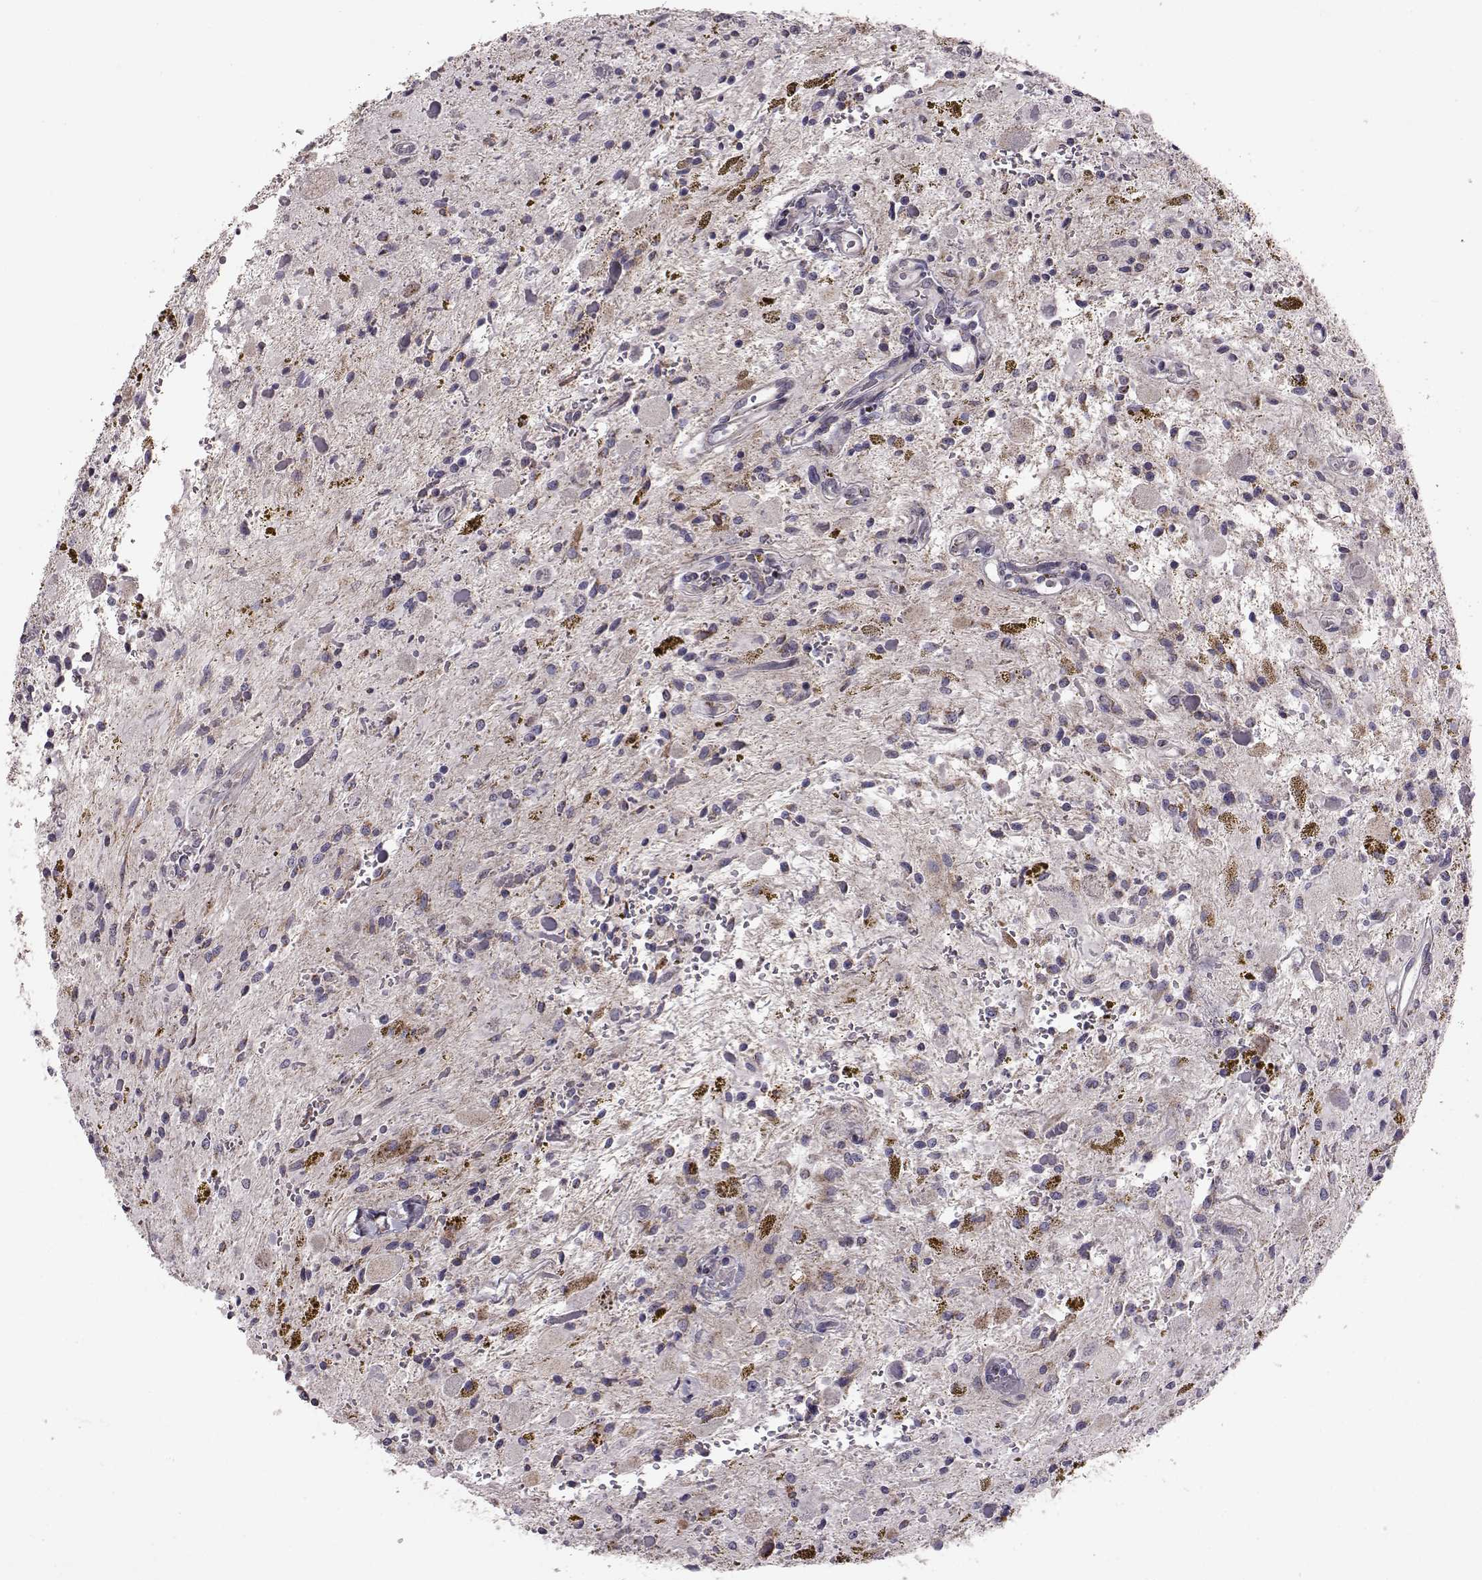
{"staining": {"intensity": "negative", "quantity": "none", "location": "none"}, "tissue": "glioma", "cell_type": "Tumor cells", "image_type": "cancer", "snomed": [{"axis": "morphology", "description": "Glioma, malignant, Low grade"}, {"axis": "topography", "description": "Cerebellum"}], "caption": "IHC of malignant glioma (low-grade) shows no positivity in tumor cells.", "gene": "ATP5MF", "patient": {"sex": "female", "age": 14}}